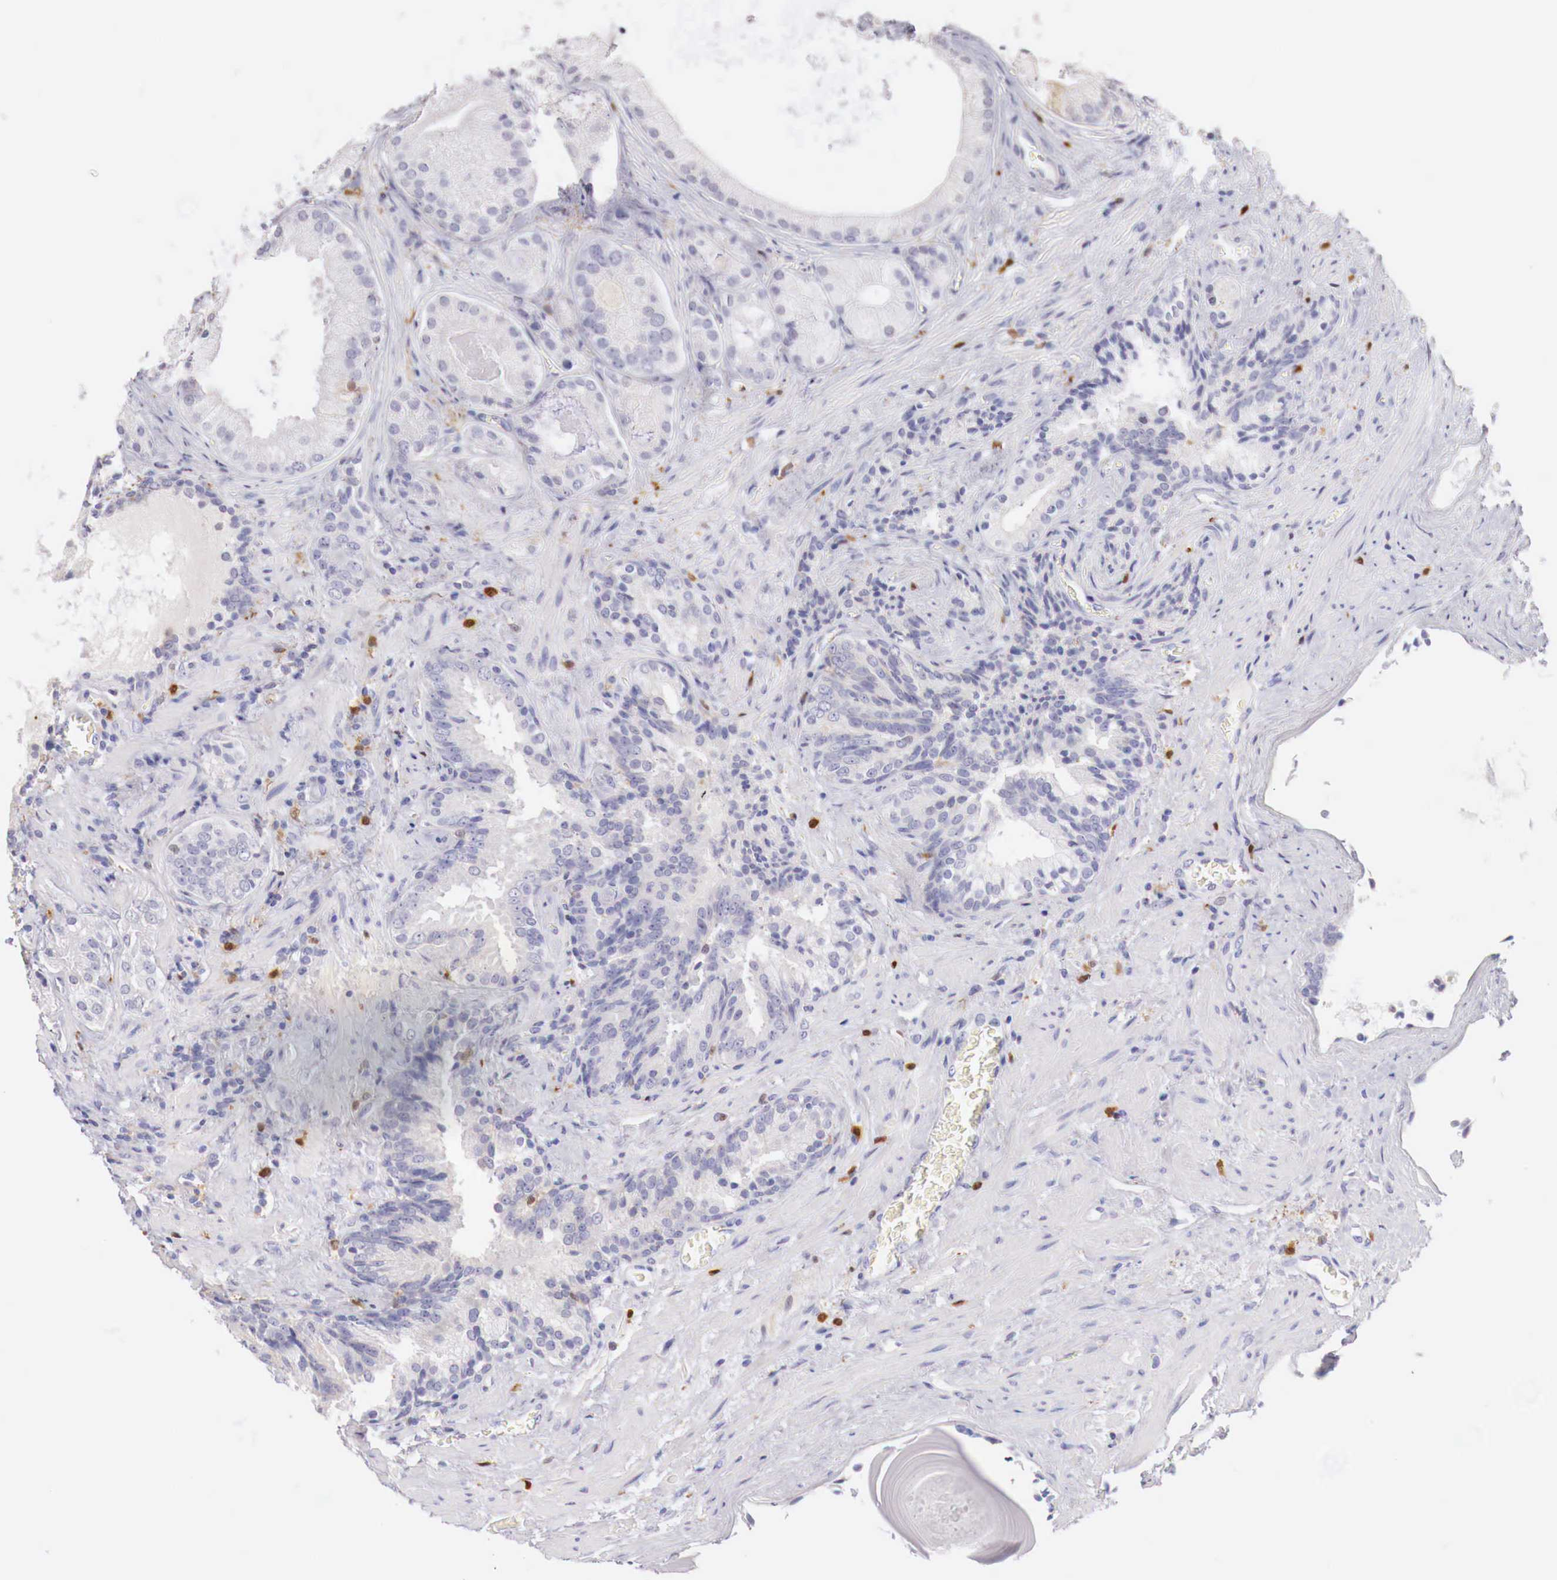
{"staining": {"intensity": "negative", "quantity": "none", "location": "none"}, "tissue": "prostate cancer", "cell_type": "Tumor cells", "image_type": "cancer", "snomed": [{"axis": "morphology", "description": "Adenocarcinoma, Medium grade"}, {"axis": "topography", "description": "Prostate"}], "caption": "Tumor cells are negative for protein expression in human prostate cancer (medium-grade adenocarcinoma).", "gene": "RENBP", "patient": {"sex": "male", "age": 70}}